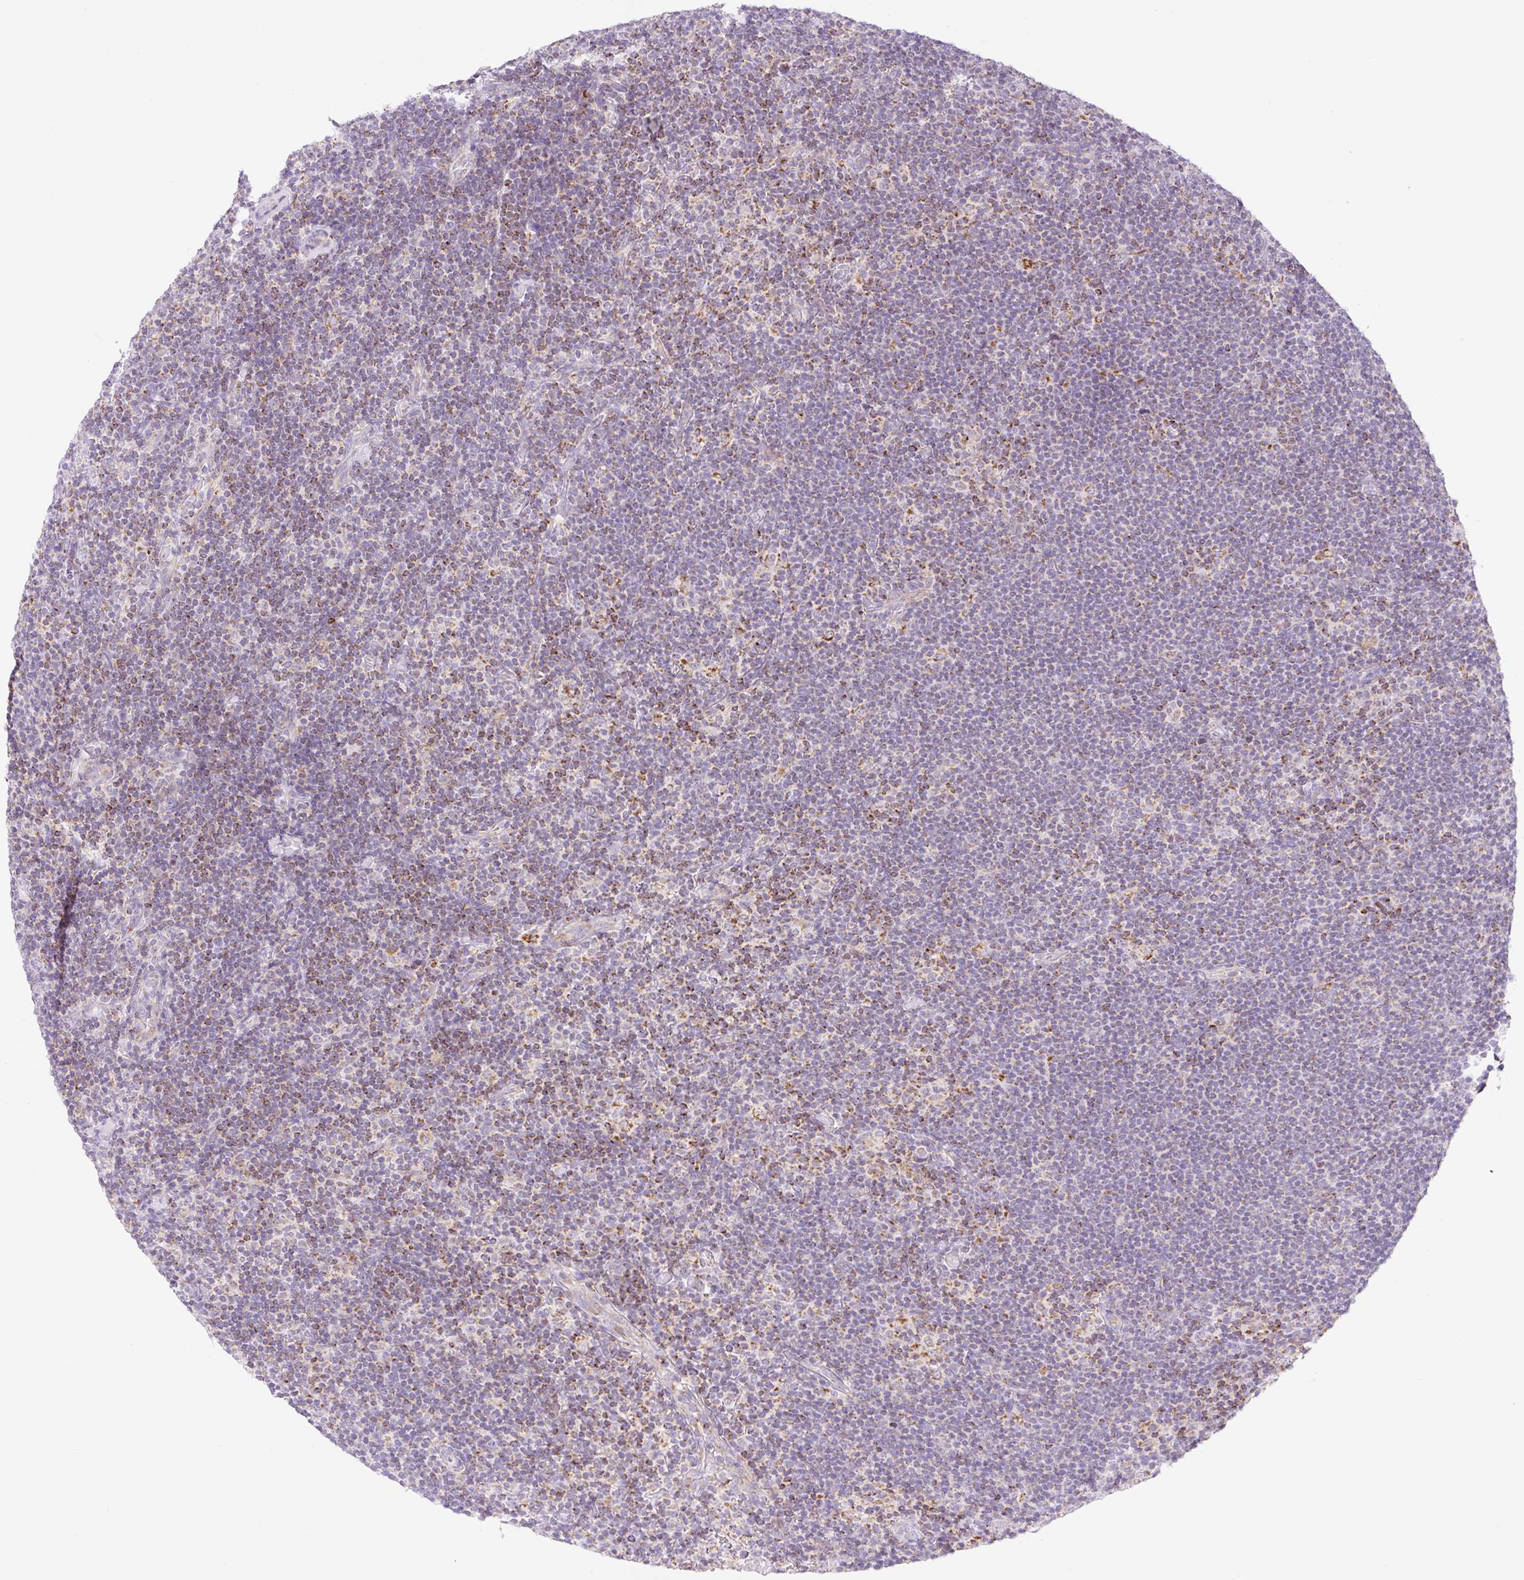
{"staining": {"intensity": "negative", "quantity": "none", "location": "none"}, "tissue": "lymphoma", "cell_type": "Tumor cells", "image_type": "cancer", "snomed": [{"axis": "morphology", "description": "Hodgkin's disease, NOS"}, {"axis": "topography", "description": "Lymph node"}], "caption": "Protein analysis of Hodgkin's disease exhibits no significant positivity in tumor cells.", "gene": "FOCAD", "patient": {"sex": "female", "age": 57}}